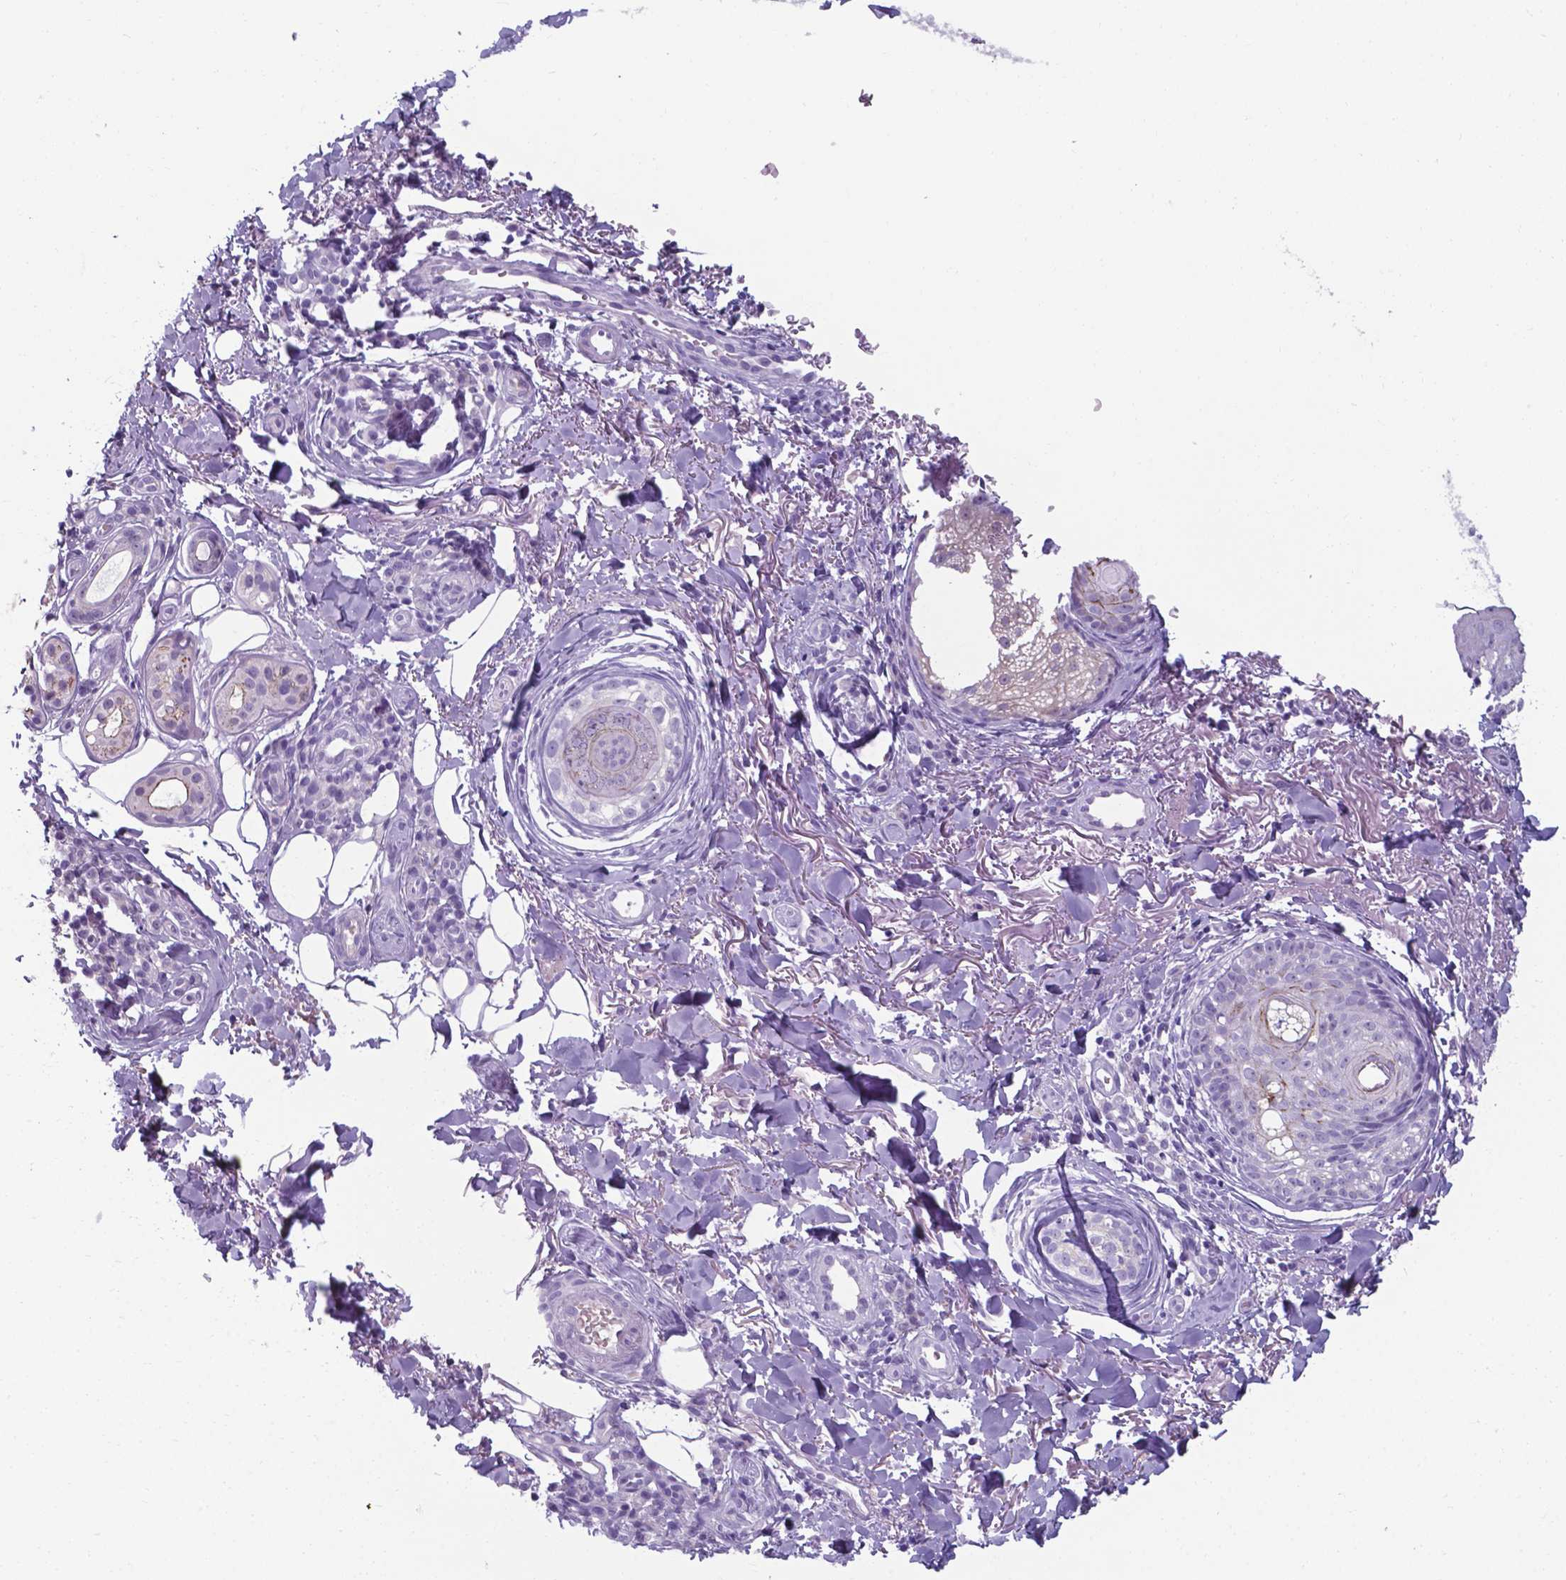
{"staining": {"intensity": "moderate", "quantity": "<25%", "location": "cytoplasmic/membranous"}, "tissue": "skin cancer", "cell_type": "Tumor cells", "image_type": "cancer", "snomed": [{"axis": "morphology", "description": "Basal cell carcinoma"}, {"axis": "topography", "description": "Skin"}], "caption": "Tumor cells demonstrate moderate cytoplasmic/membranous positivity in about <25% of cells in skin cancer.", "gene": "AP5B1", "patient": {"sex": "male", "age": 65}}